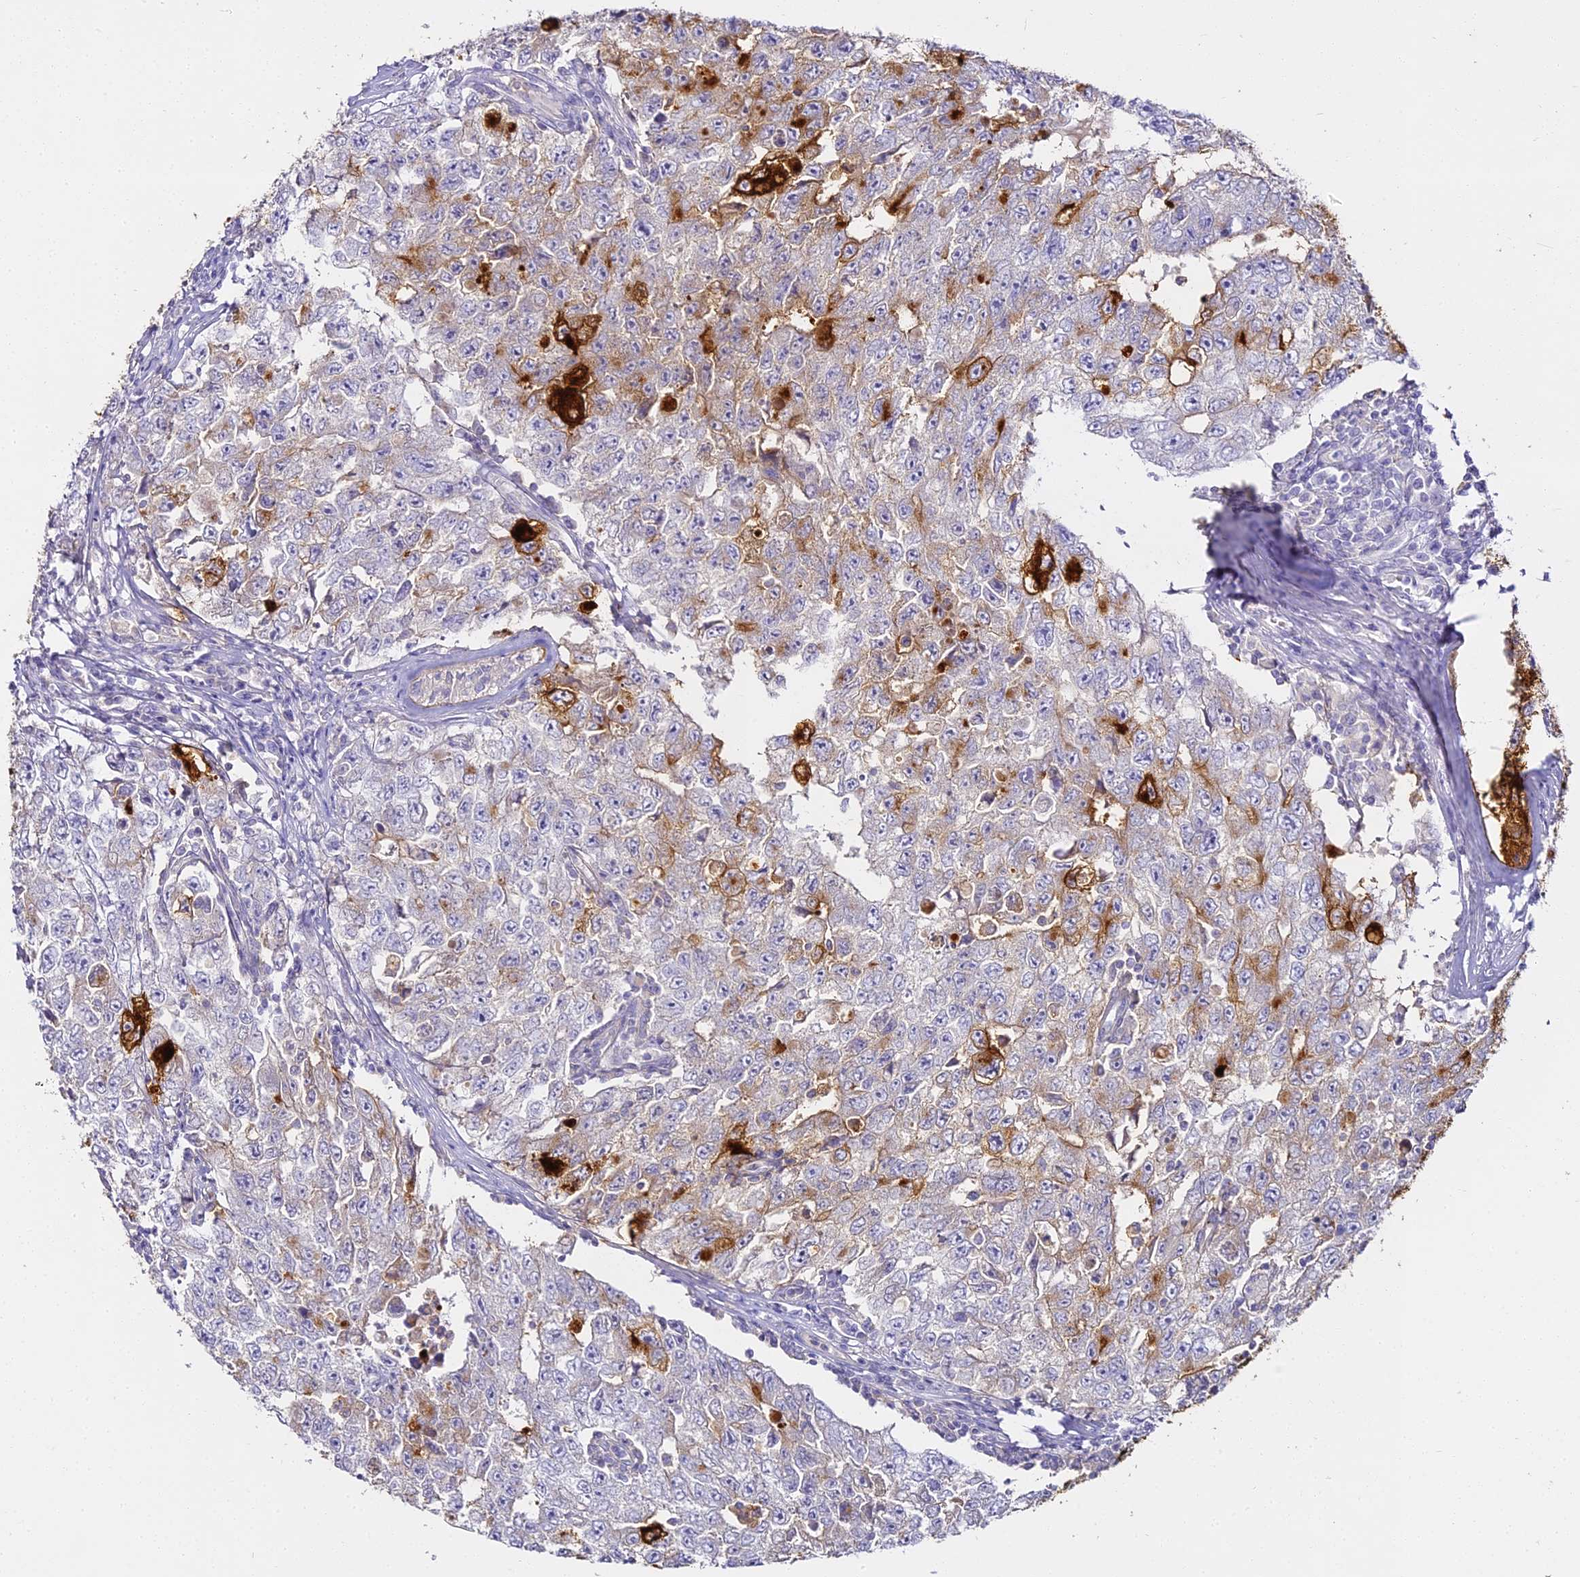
{"staining": {"intensity": "strong", "quantity": "25%-75%", "location": "cytoplasmic/membranous"}, "tissue": "testis cancer", "cell_type": "Tumor cells", "image_type": "cancer", "snomed": [{"axis": "morphology", "description": "Carcinoma, Embryonal, NOS"}, {"axis": "topography", "description": "Testis"}], "caption": "The immunohistochemical stain labels strong cytoplasmic/membranous expression in tumor cells of embryonal carcinoma (testis) tissue.", "gene": "ALPG", "patient": {"sex": "male", "age": 17}}